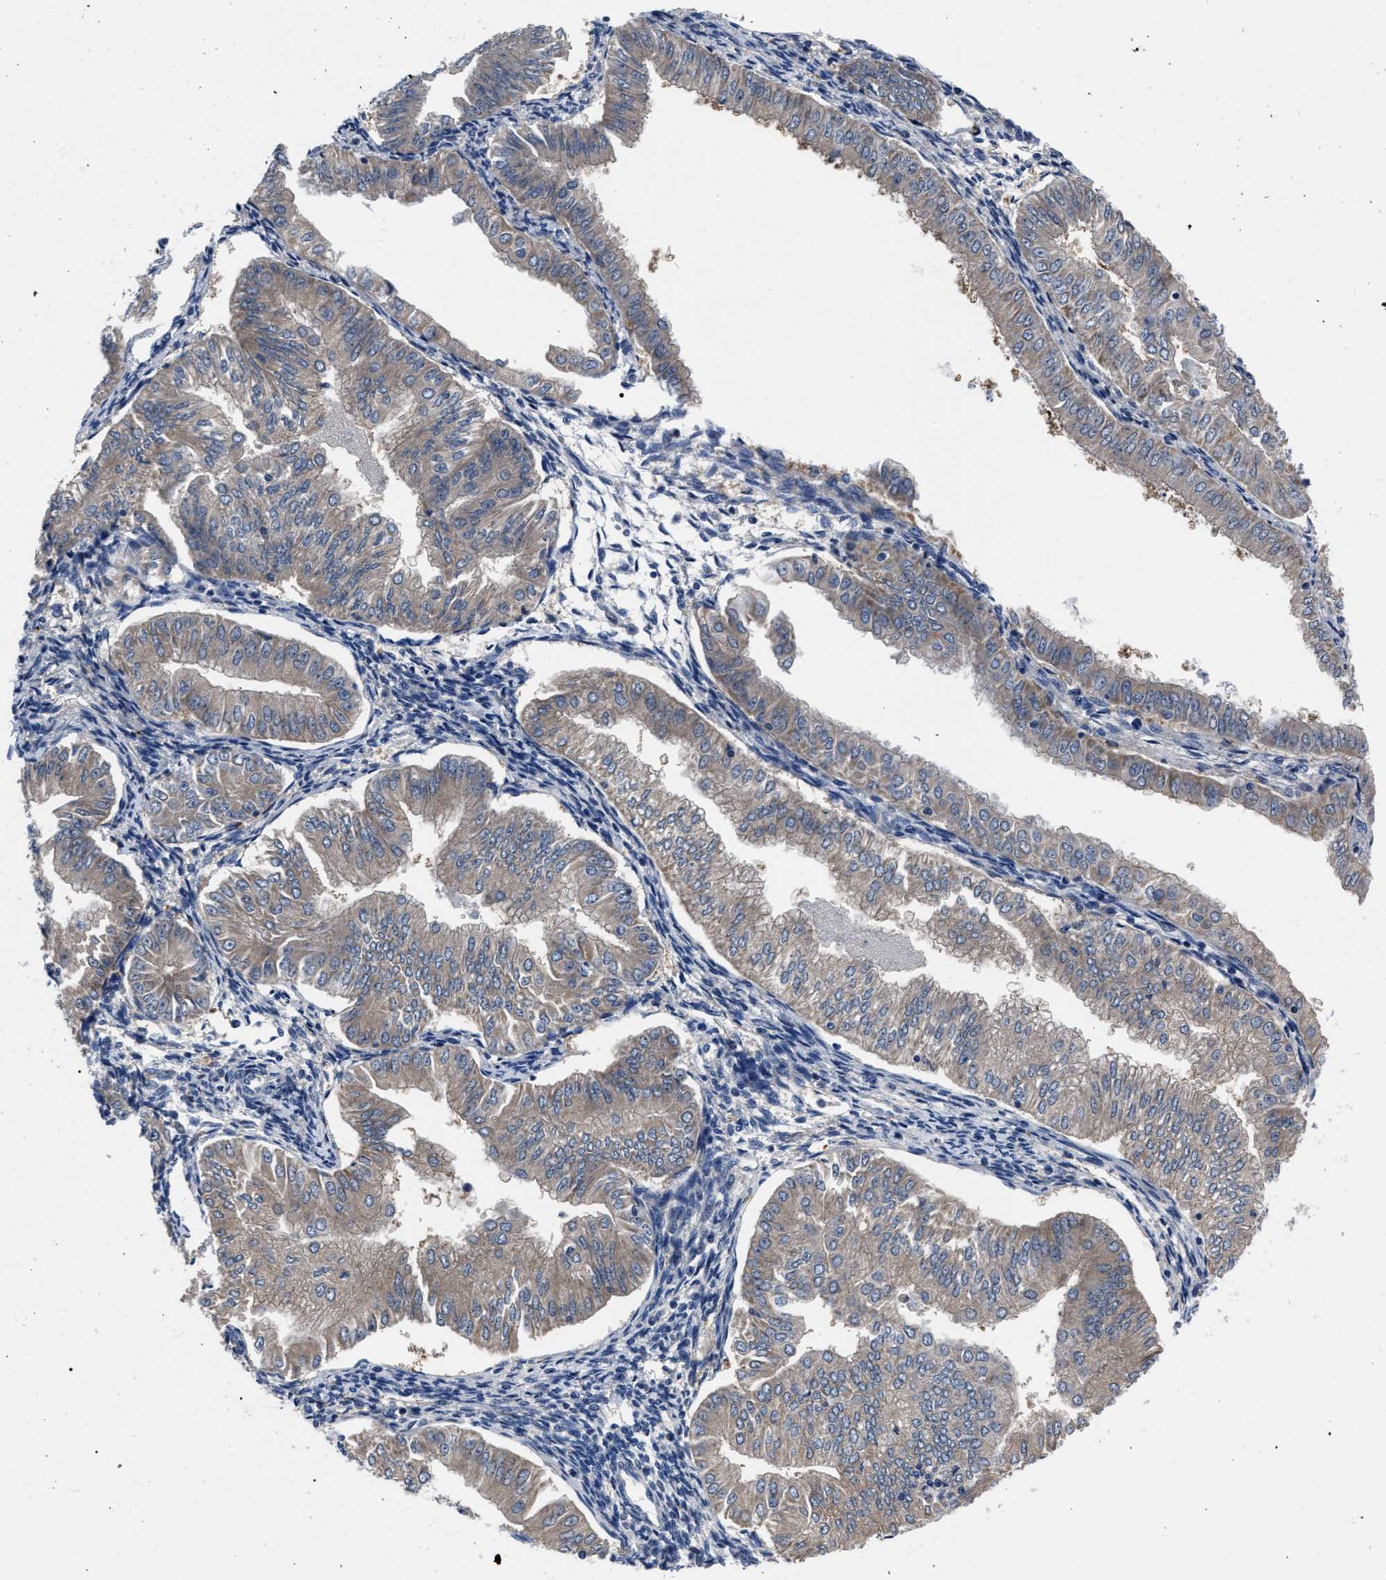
{"staining": {"intensity": "weak", "quantity": ">75%", "location": "cytoplasmic/membranous"}, "tissue": "endometrial cancer", "cell_type": "Tumor cells", "image_type": "cancer", "snomed": [{"axis": "morphology", "description": "Normal tissue, NOS"}, {"axis": "morphology", "description": "Adenocarcinoma, NOS"}, {"axis": "topography", "description": "Endometrium"}], "caption": "Endometrial cancer tissue demonstrates weak cytoplasmic/membranous positivity in approximately >75% of tumor cells The protein of interest is stained brown, and the nuclei are stained in blue (DAB (3,3'-diaminobenzidine) IHC with brightfield microscopy, high magnification).", "gene": "MOV10L1", "patient": {"sex": "female", "age": 53}}